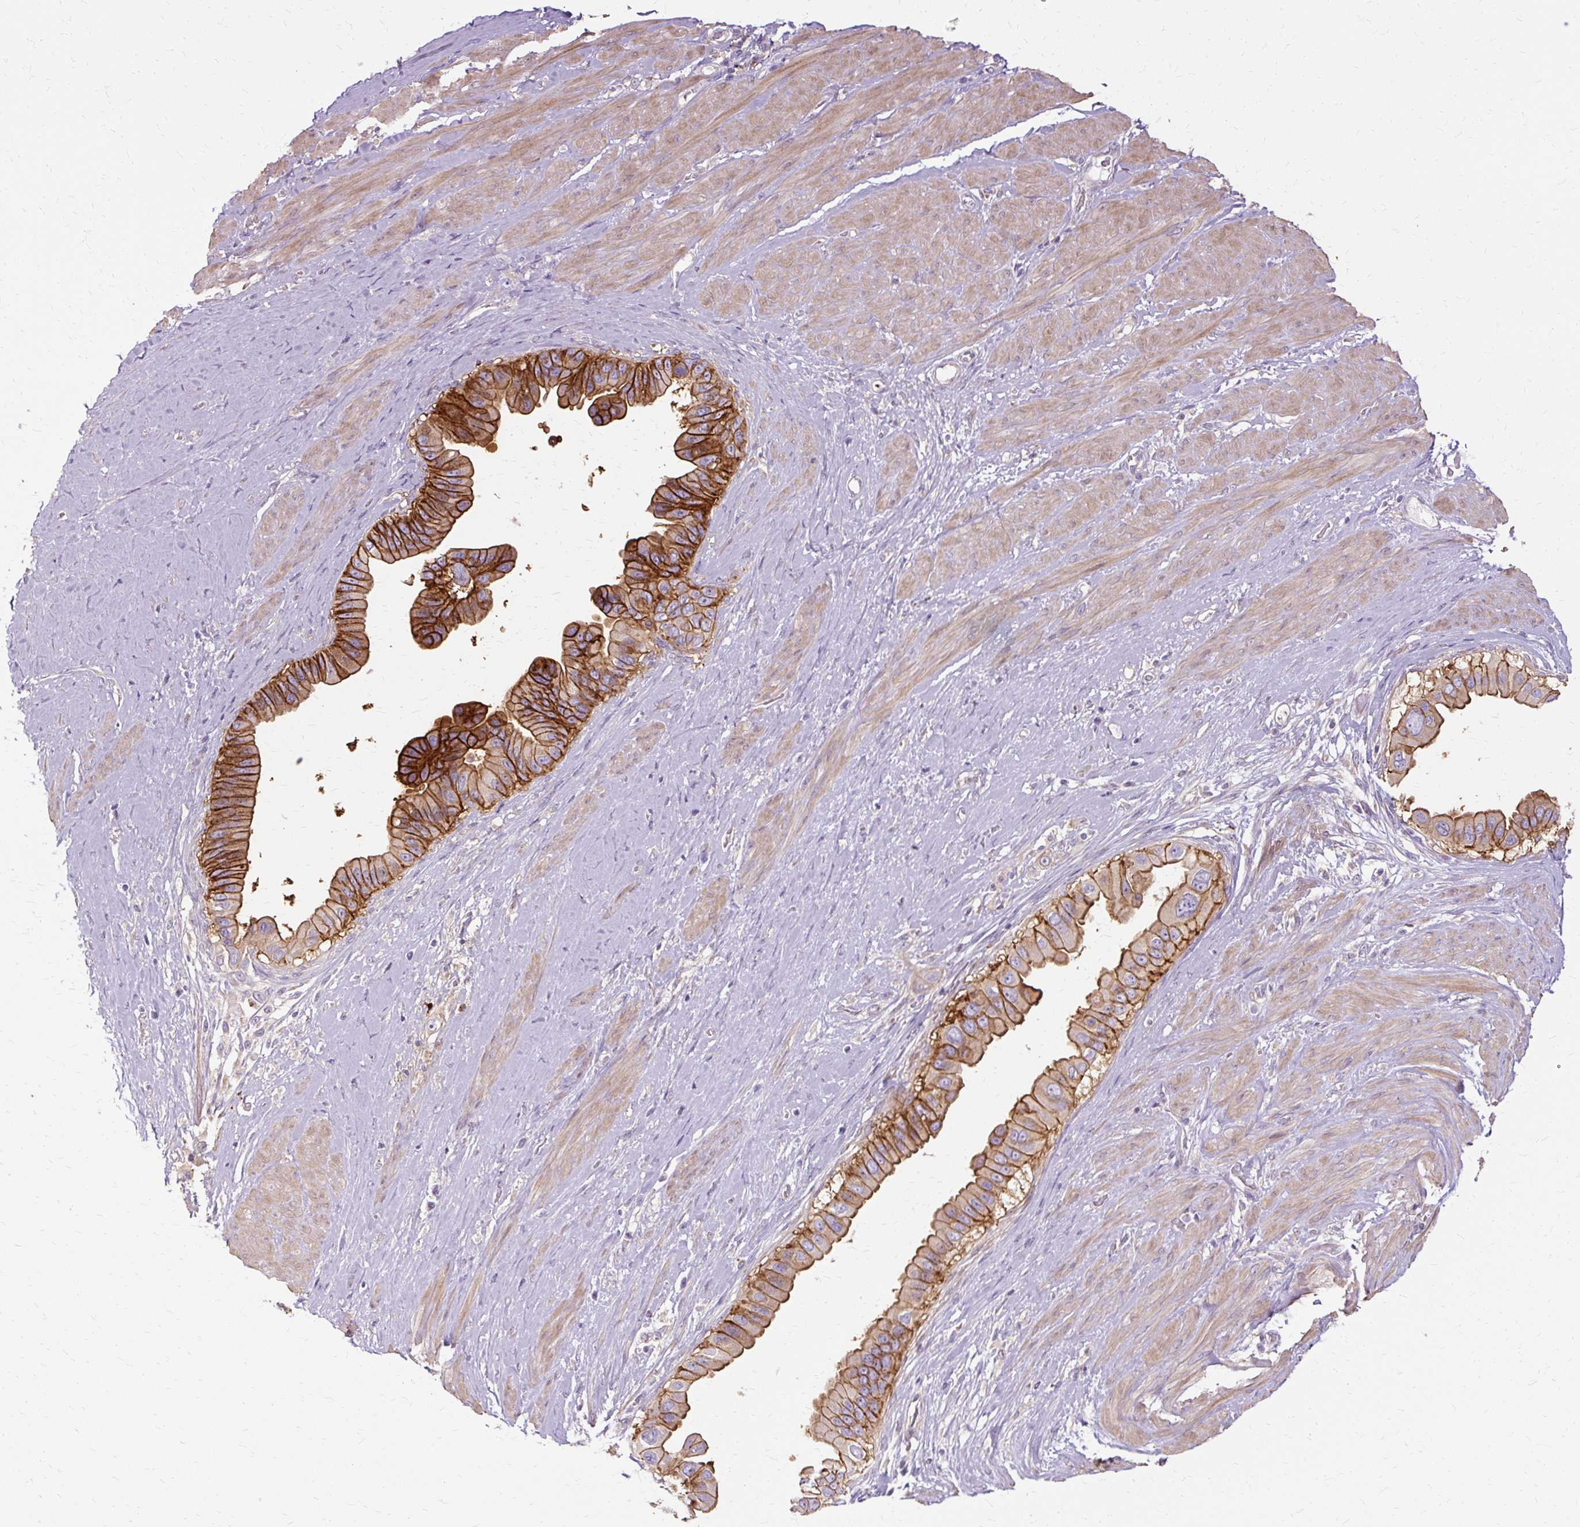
{"staining": {"intensity": "strong", "quantity": ">75%", "location": "cytoplasmic/membranous"}, "tissue": "pancreatic cancer", "cell_type": "Tumor cells", "image_type": "cancer", "snomed": [{"axis": "morphology", "description": "Adenocarcinoma, NOS"}, {"axis": "topography", "description": "Pancreas"}], "caption": "This image shows immunohistochemistry (IHC) staining of adenocarcinoma (pancreatic), with high strong cytoplasmic/membranous staining in about >75% of tumor cells.", "gene": "TSPAN8", "patient": {"sex": "female", "age": 56}}